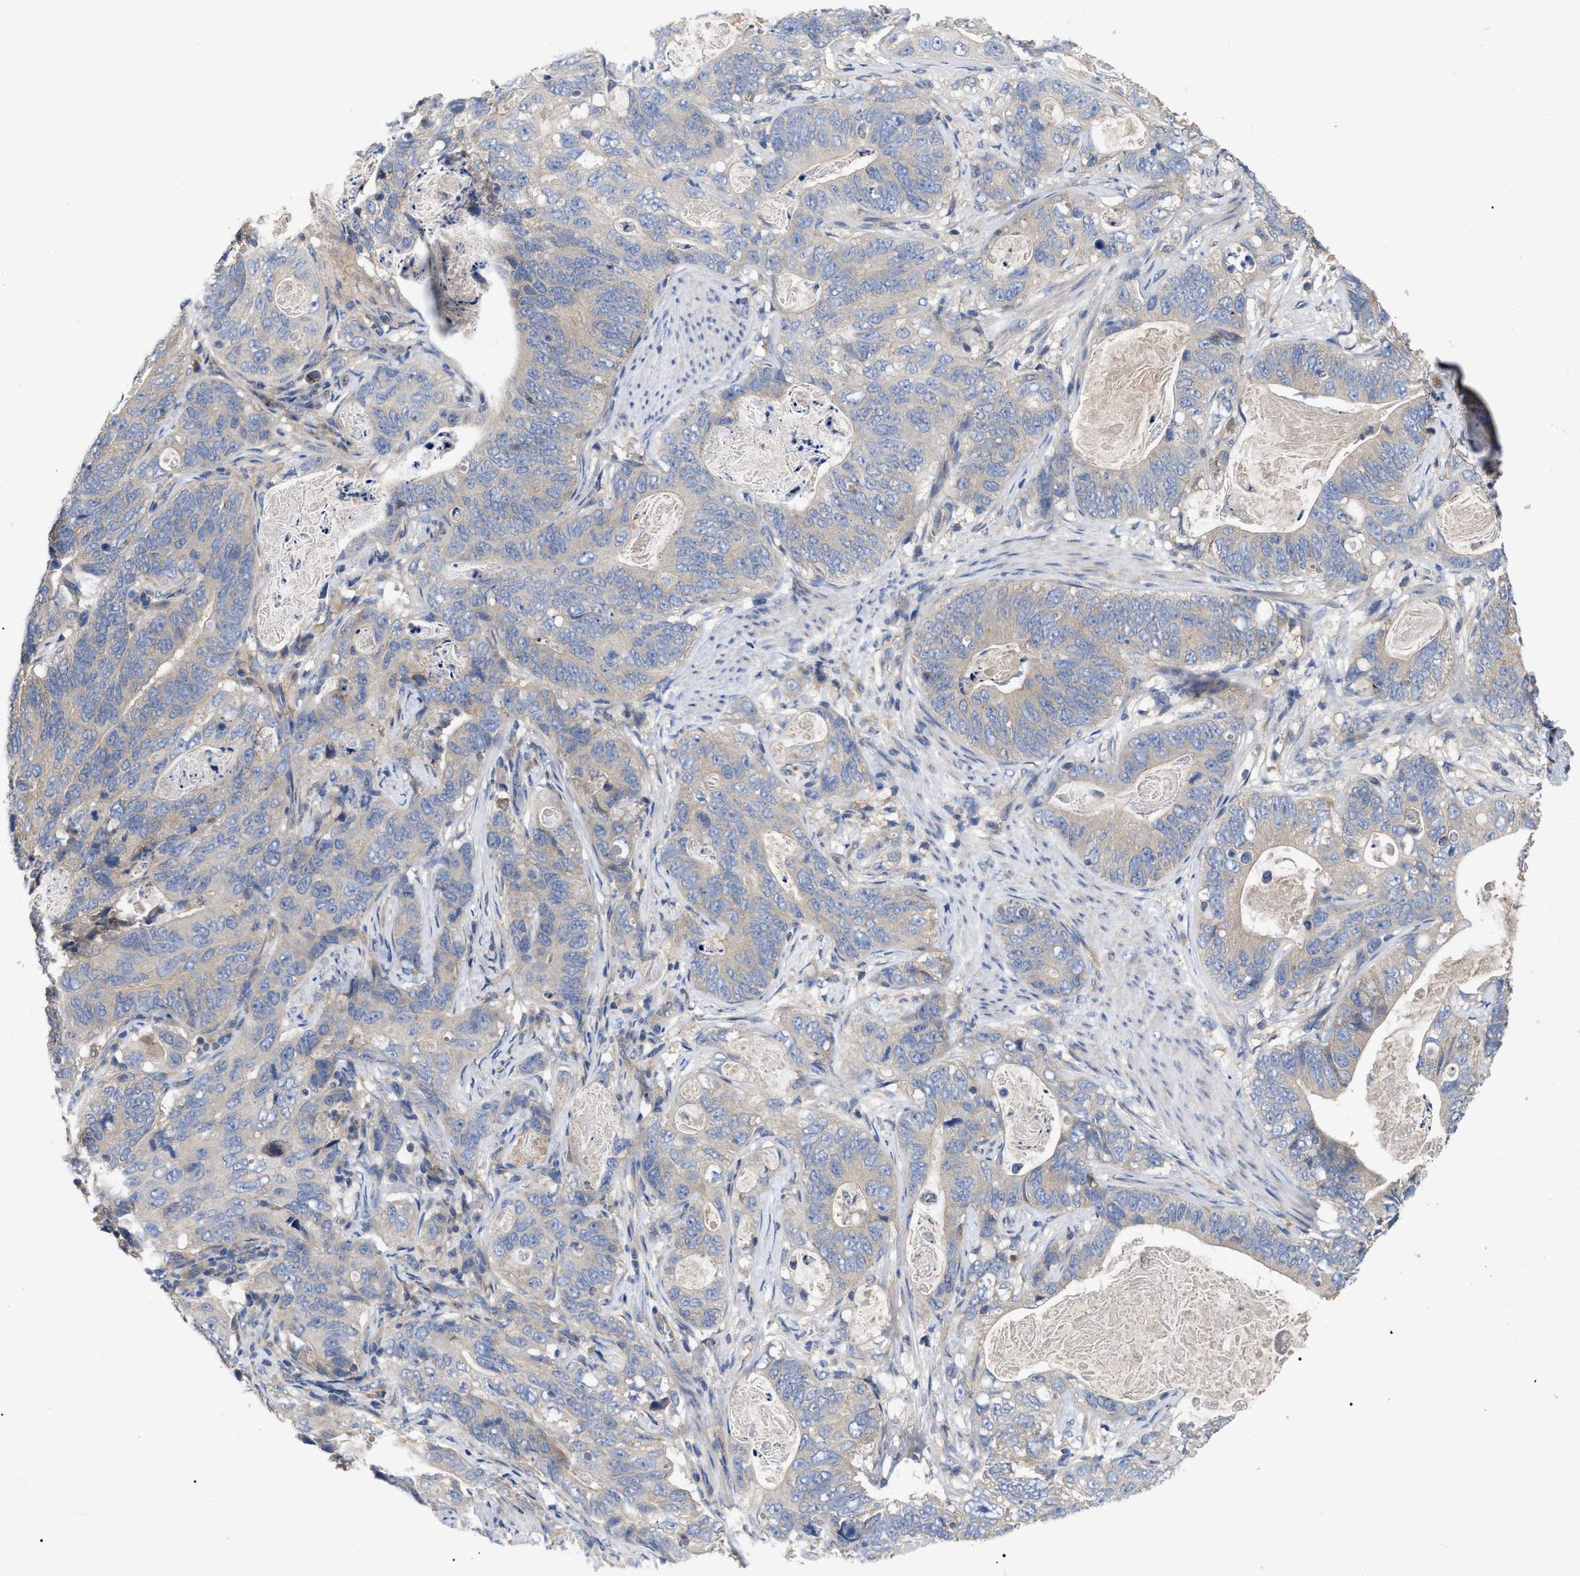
{"staining": {"intensity": "negative", "quantity": "none", "location": "none"}, "tissue": "stomach cancer", "cell_type": "Tumor cells", "image_type": "cancer", "snomed": [{"axis": "morphology", "description": "Normal tissue, NOS"}, {"axis": "morphology", "description": "Adenocarcinoma, NOS"}, {"axis": "topography", "description": "Stomach"}], "caption": "Tumor cells show no significant protein expression in adenocarcinoma (stomach).", "gene": "RAP1GDS1", "patient": {"sex": "female", "age": 89}}